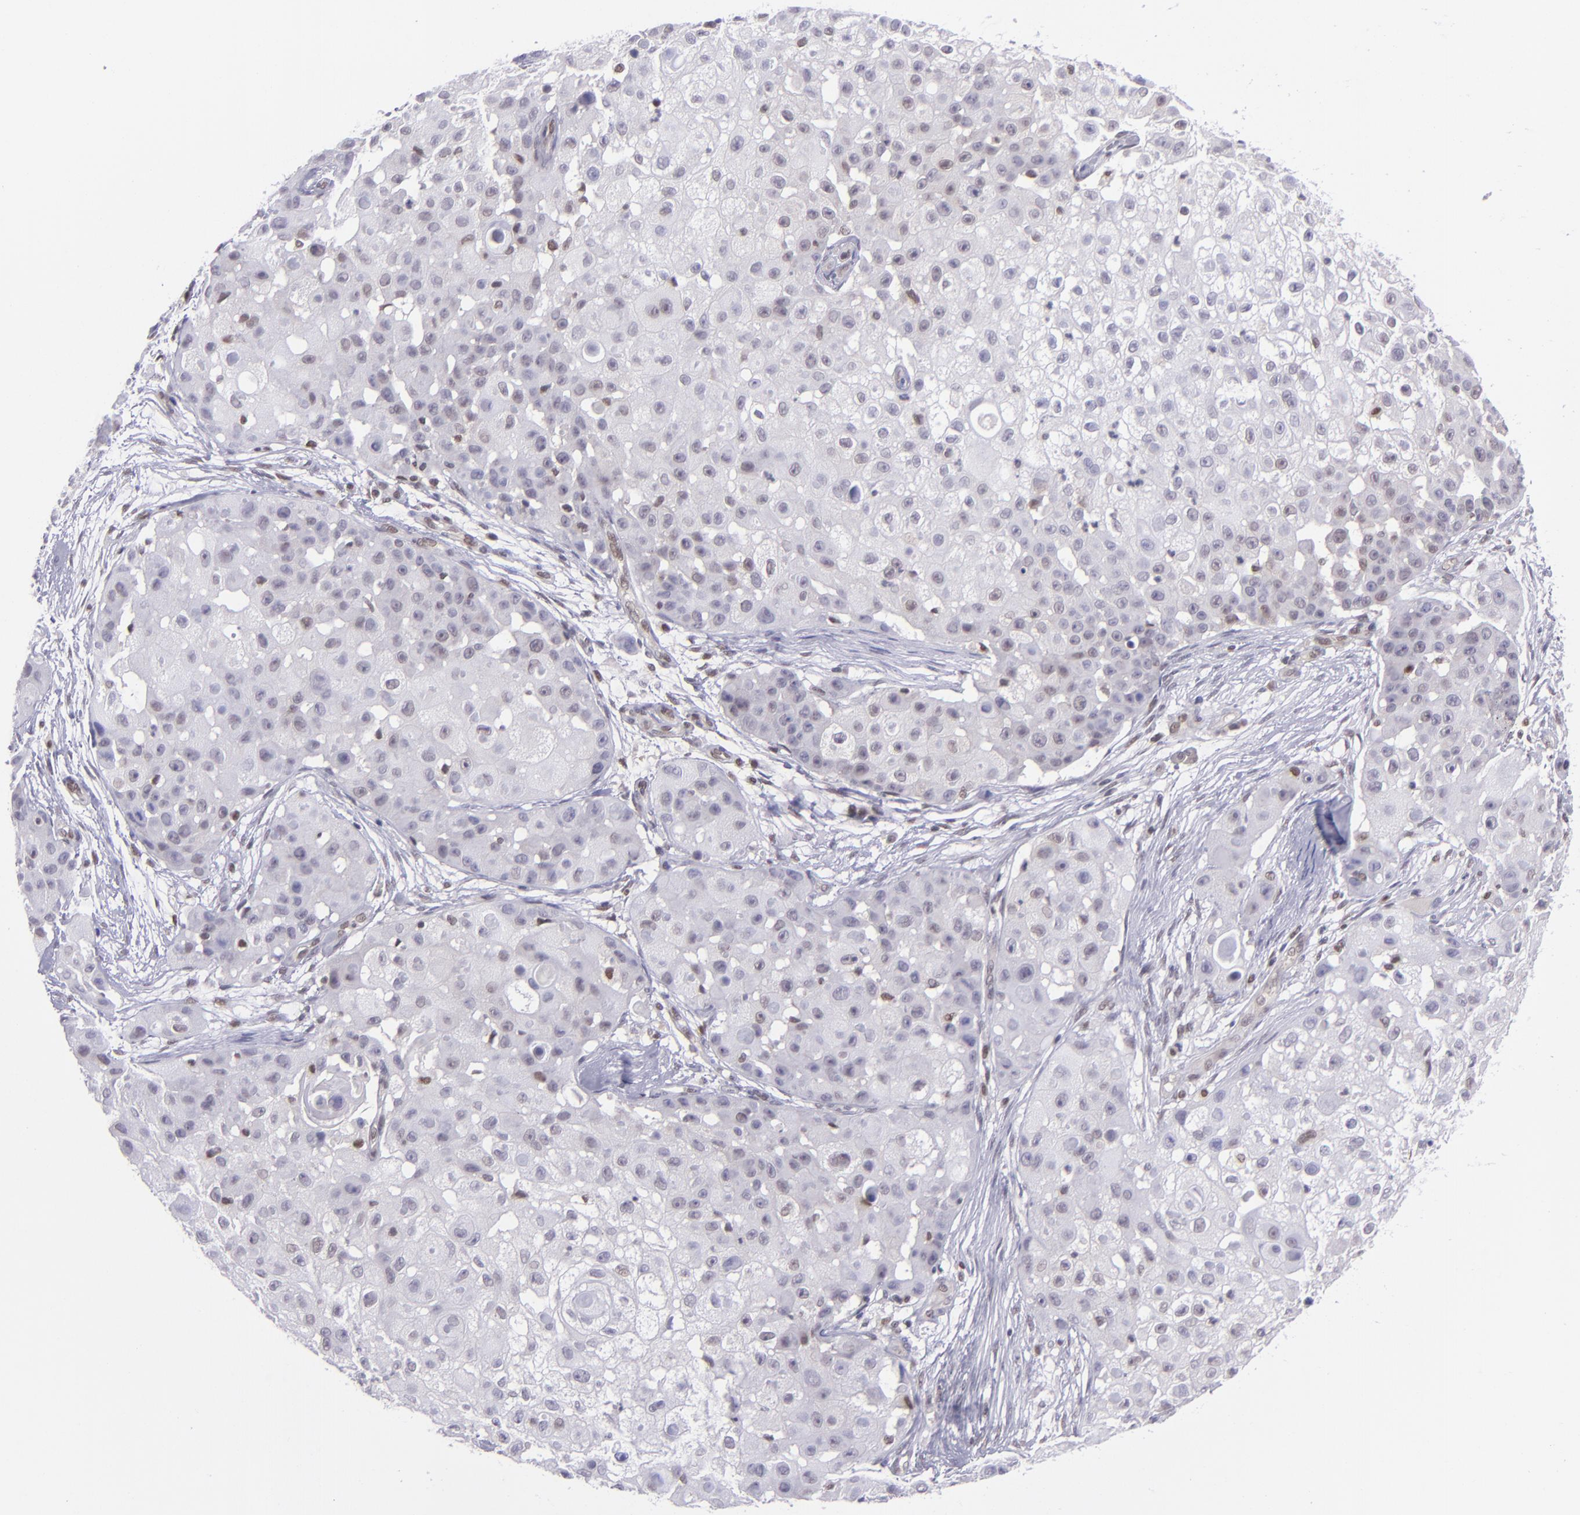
{"staining": {"intensity": "negative", "quantity": "none", "location": "none"}, "tissue": "skin cancer", "cell_type": "Tumor cells", "image_type": "cancer", "snomed": [{"axis": "morphology", "description": "Squamous cell carcinoma, NOS"}, {"axis": "topography", "description": "Skin"}], "caption": "Tumor cells show no significant positivity in squamous cell carcinoma (skin). Brightfield microscopy of IHC stained with DAB (3,3'-diaminobenzidine) (brown) and hematoxylin (blue), captured at high magnification.", "gene": "BAG1", "patient": {"sex": "female", "age": 57}}